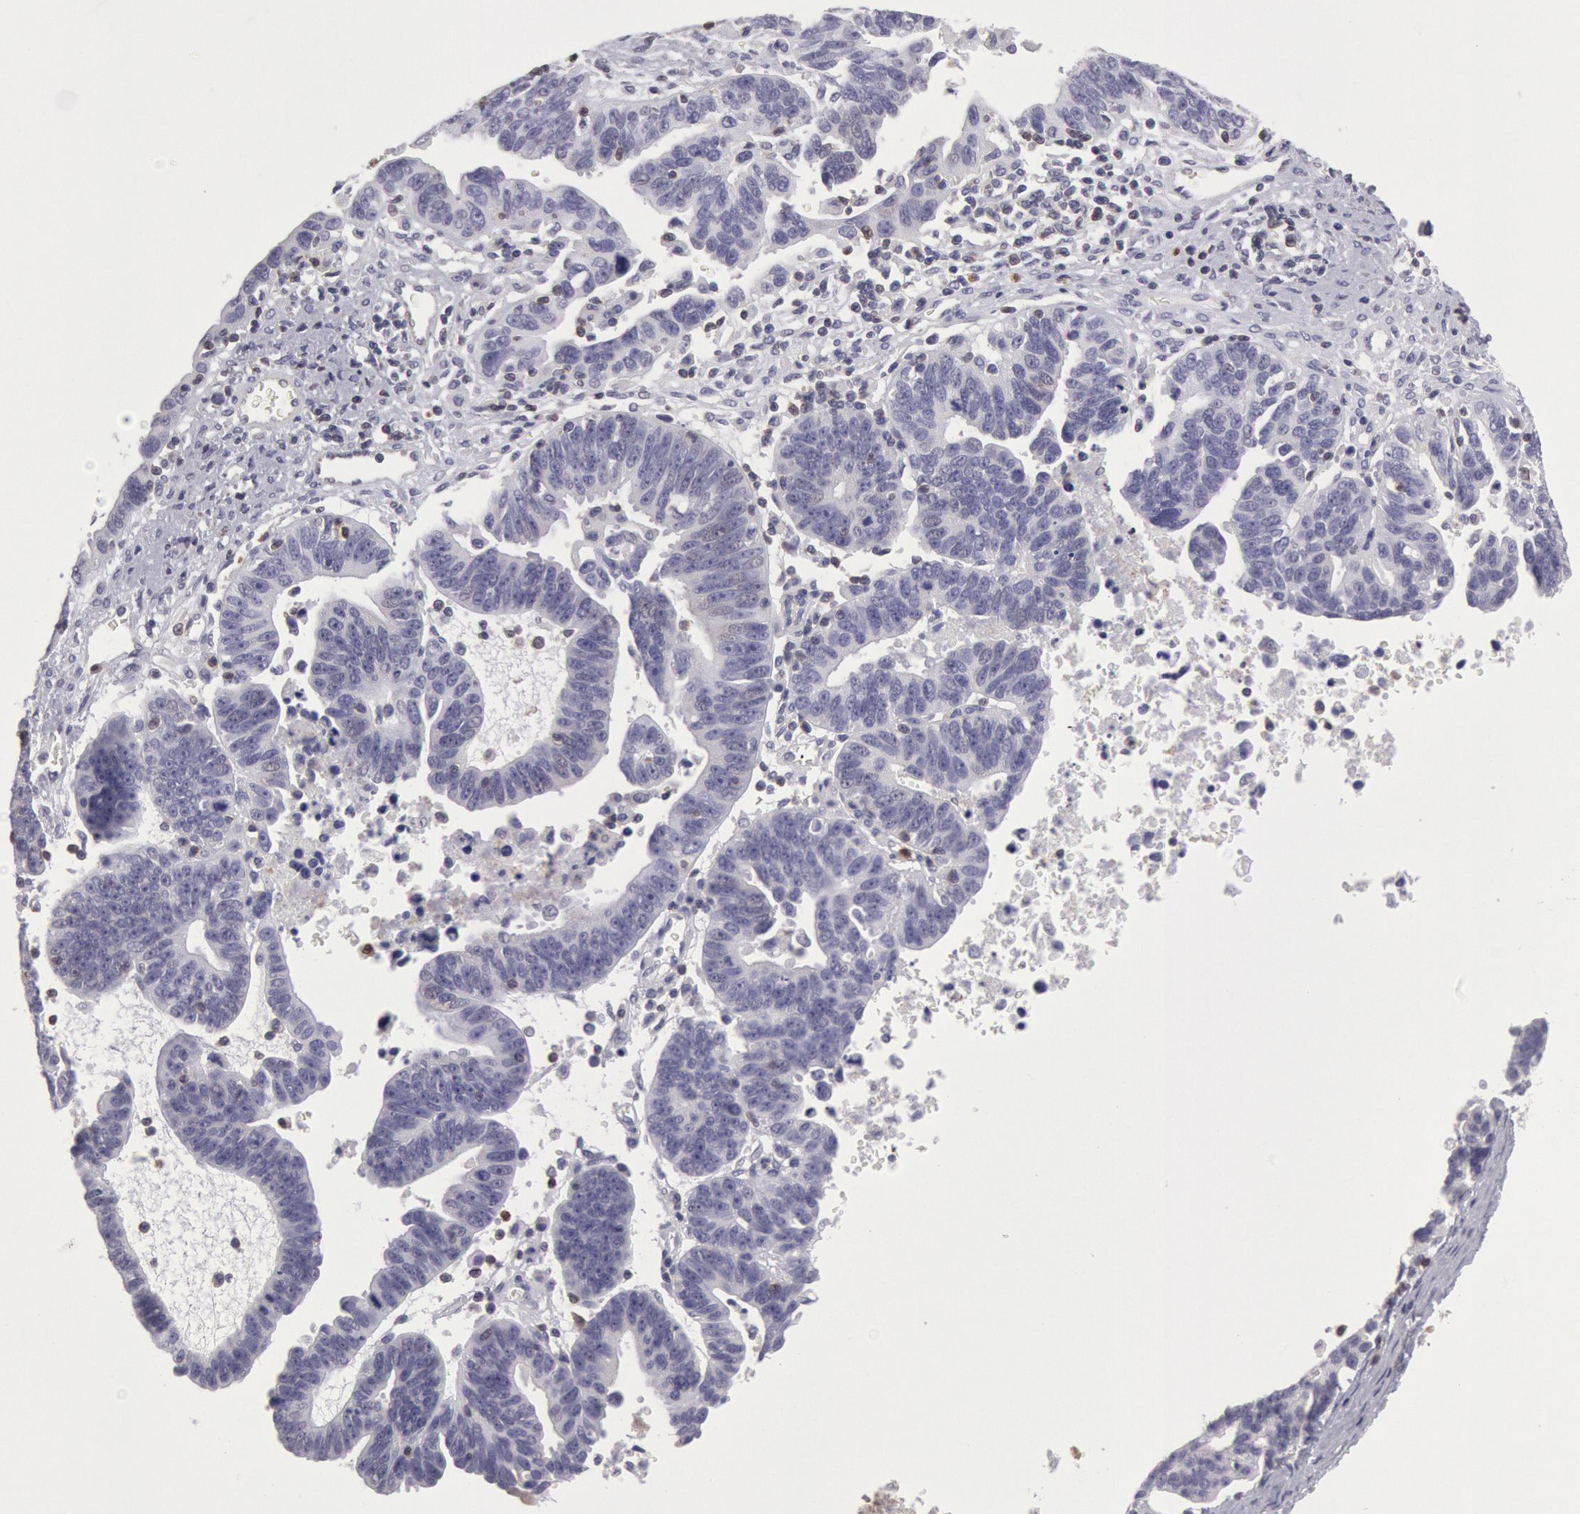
{"staining": {"intensity": "negative", "quantity": "none", "location": "none"}, "tissue": "ovarian cancer", "cell_type": "Tumor cells", "image_type": "cancer", "snomed": [{"axis": "morphology", "description": "Carcinoma, endometroid"}, {"axis": "morphology", "description": "Cystadenocarcinoma, serous, NOS"}, {"axis": "topography", "description": "Ovary"}], "caption": "Immunohistochemistry photomicrograph of neoplastic tissue: ovarian cancer (serous cystadenocarcinoma) stained with DAB demonstrates no significant protein positivity in tumor cells.", "gene": "RAB27A", "patient": {"sex": "female", "age": 45}}